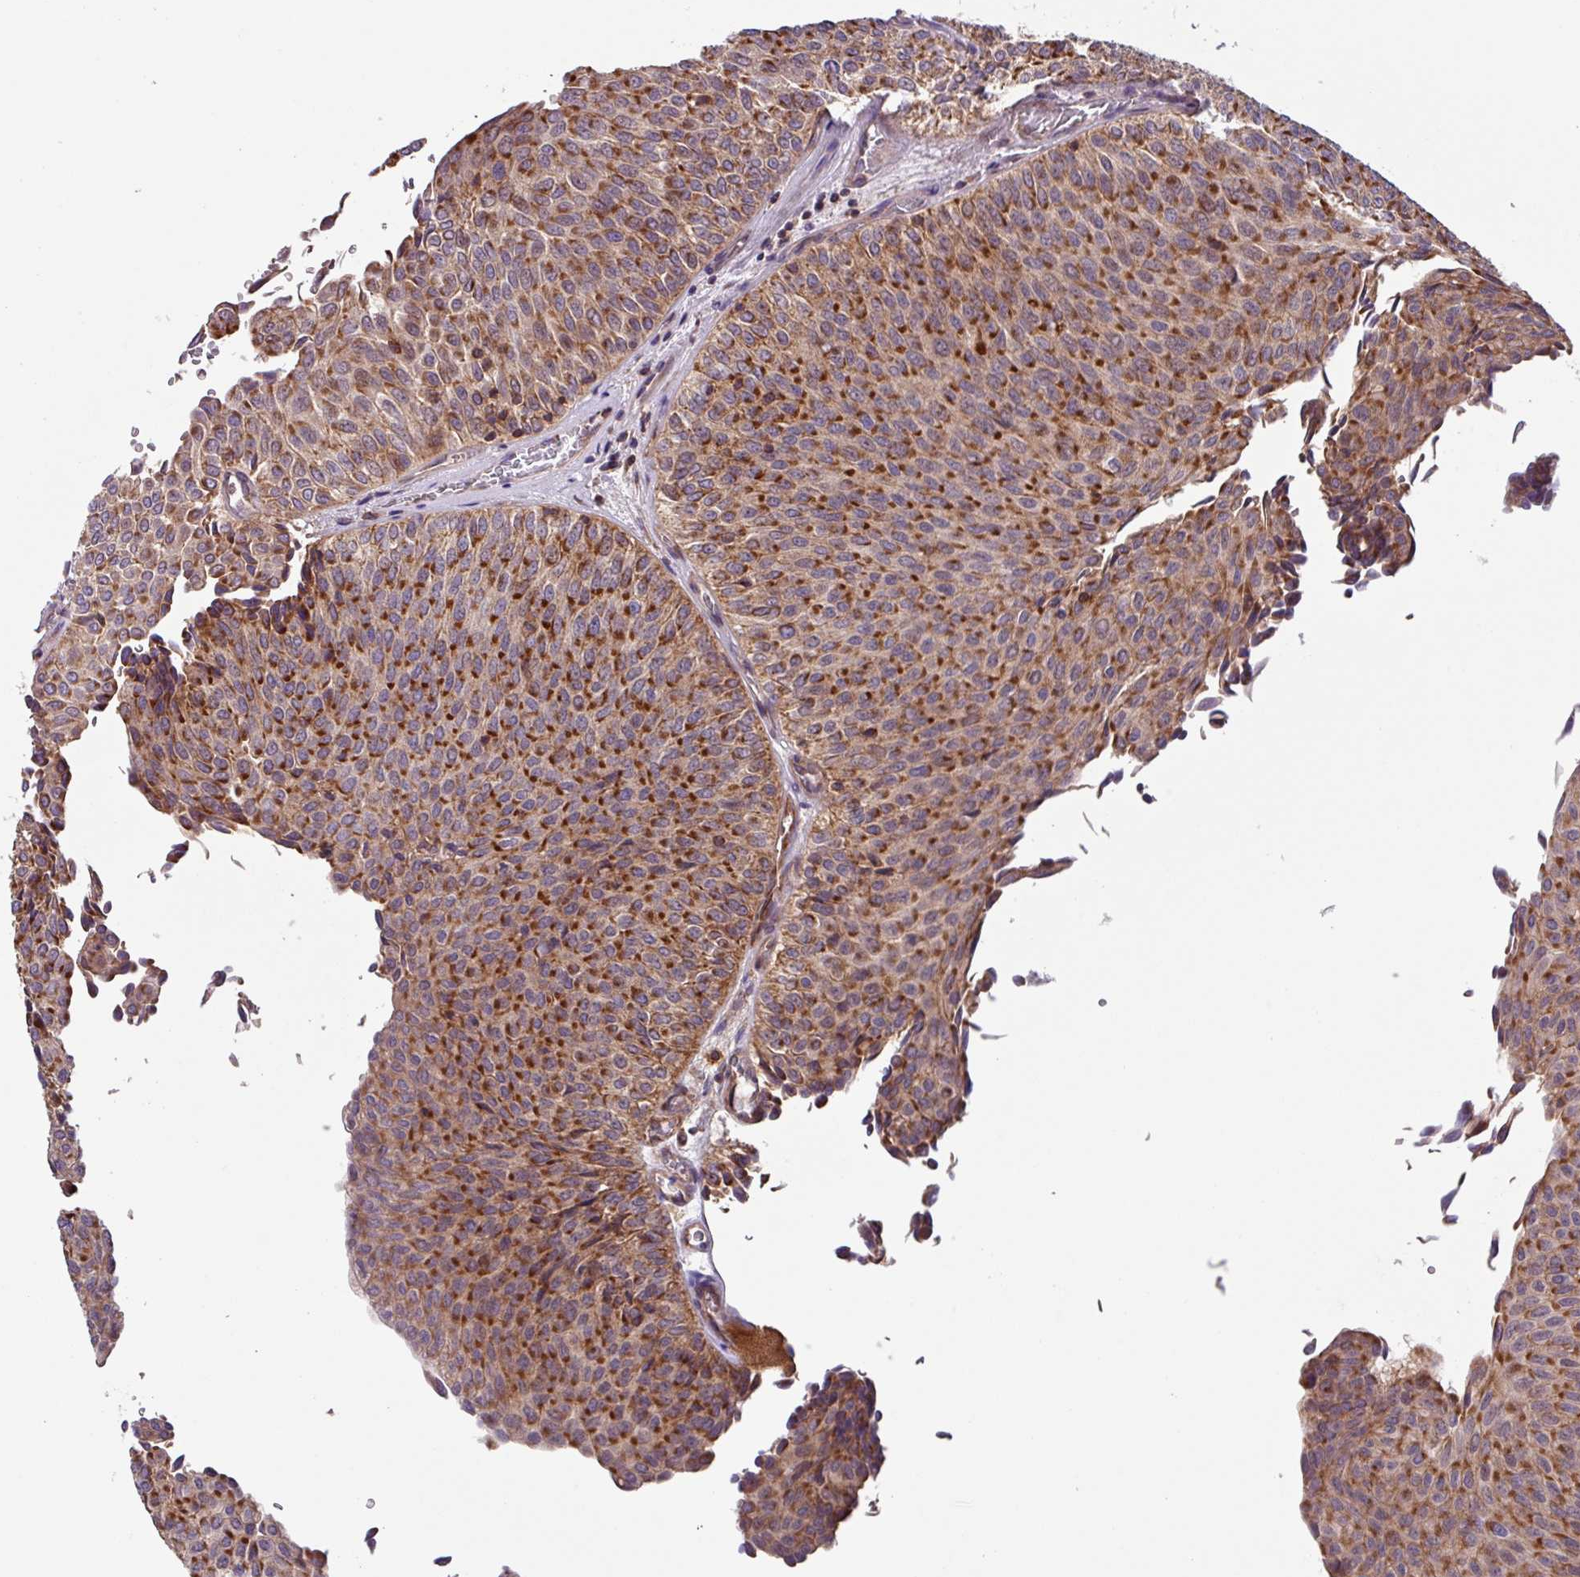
{"staining": {"intensity": "strong", "quantity": ">75%", "location": "cytoplasmic/membranous"}, "tissue": "urothelial cancer", "cell_type": "Tumor cells", "image_type": "cancer", "snomed": [{"axis": "morphology", "description": "Urothelial carcinoma, Low grade"}, {"axis": "topography", "description": "Urinary bladder"}], "caption": "Protein expression analysis of urothelial cancer exhibits strong cytoplasmic/membranous staining in approximately >75% of tumor cells. (DAB IHC, brown staining for protein, blue staining for nuclei).", "gene": "PLEKHD1", "patient": {"sex": "male", "age": 78}}